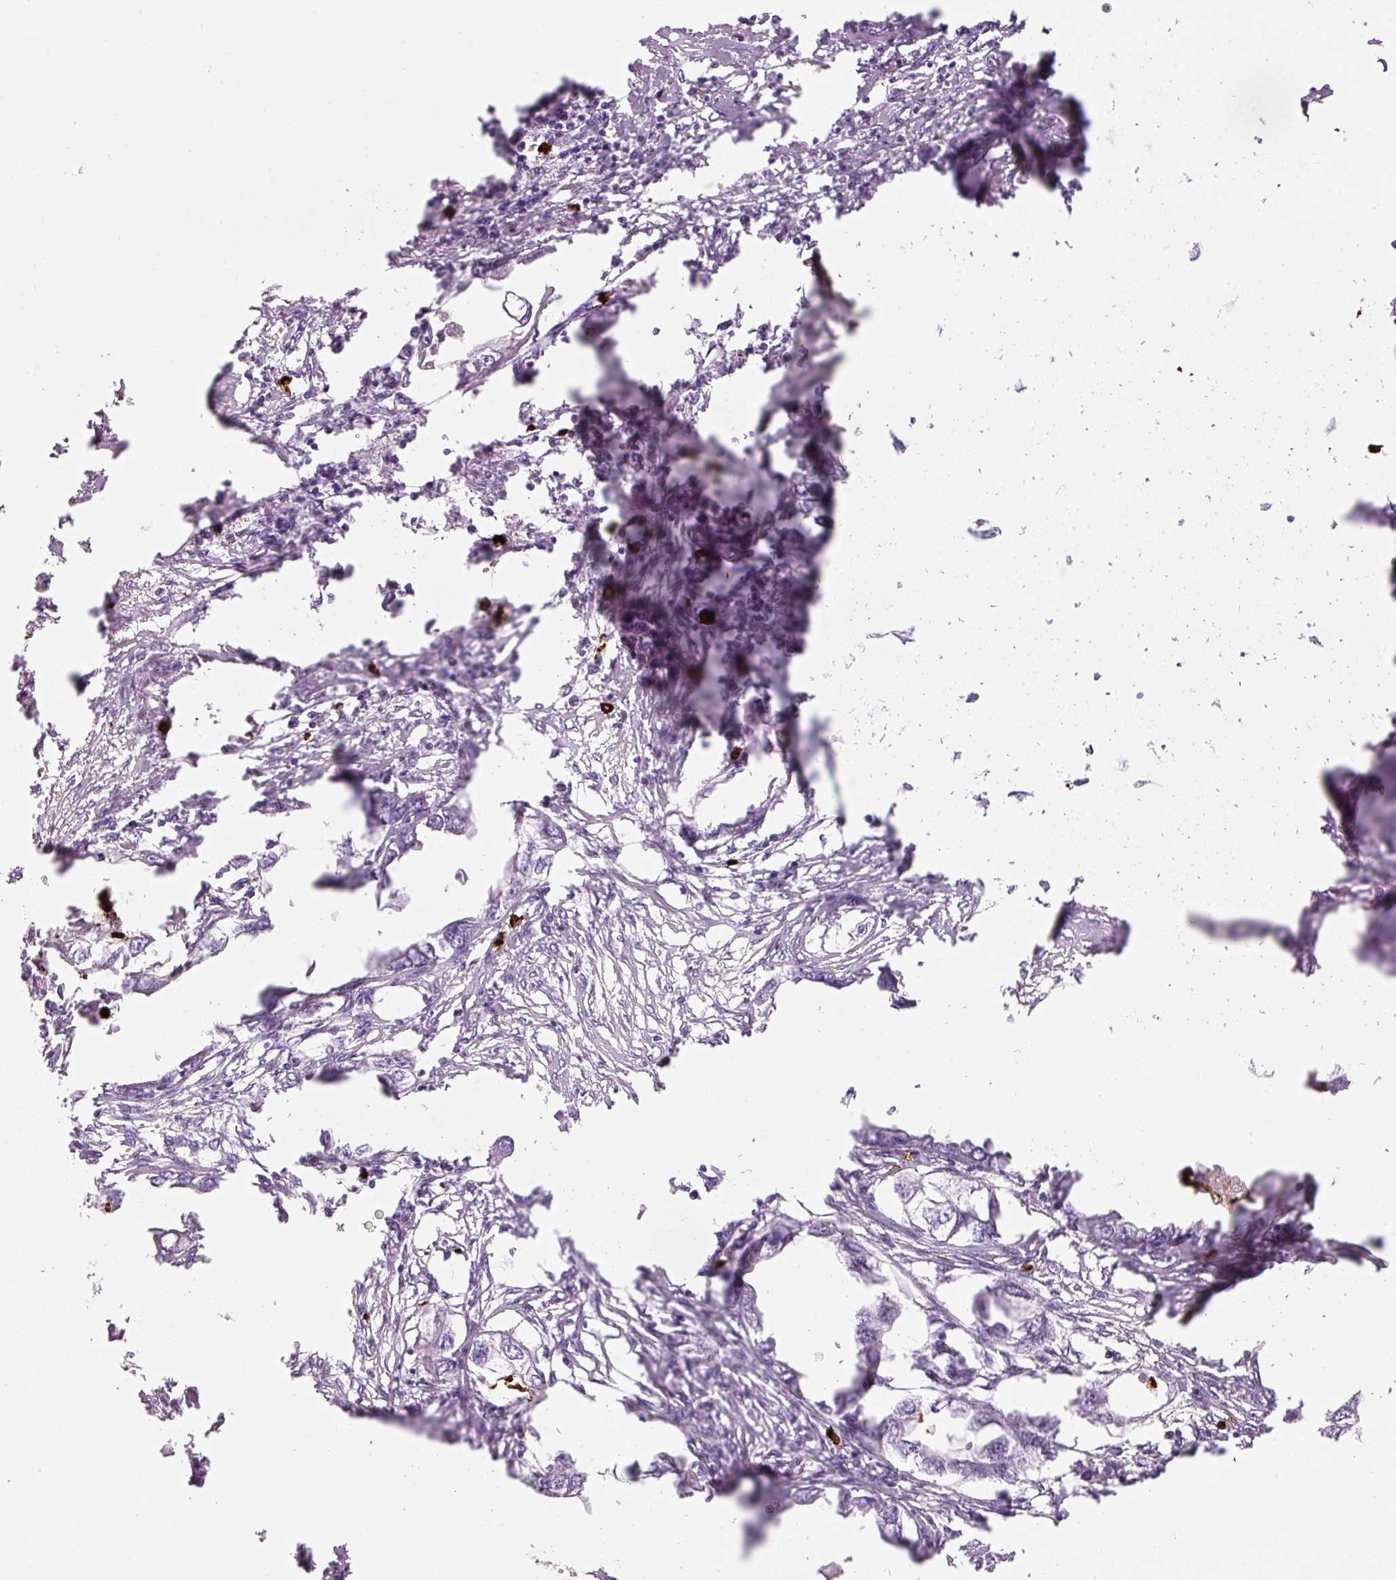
{"staining": {"intensity": "negative", "quantity": "none", "location": "none"}, "tissue": "endometrial cancer", "cell_type": "Tumor cells", "image_type": "cancer", "snomed": [{"axis": "morphology", "description": "Adenocarcinoma, NOS"}, {"axis": "morphology", "description": "Adenocarcinoma, metastatic, NOS"}, {"axis": "topography", "description": "Adipose tissue"}, {"axis": "topography", "description": "Endometrium"}], "caption": "Immunohistochemistry photomicrograph of endometrial cancer (metastatic adenocarcinoma) stained for a protein (brown), which displays no positivity in tumor cells.", "gene": "MAP3K3", "patient": {"sex": "female", "age": 67}}